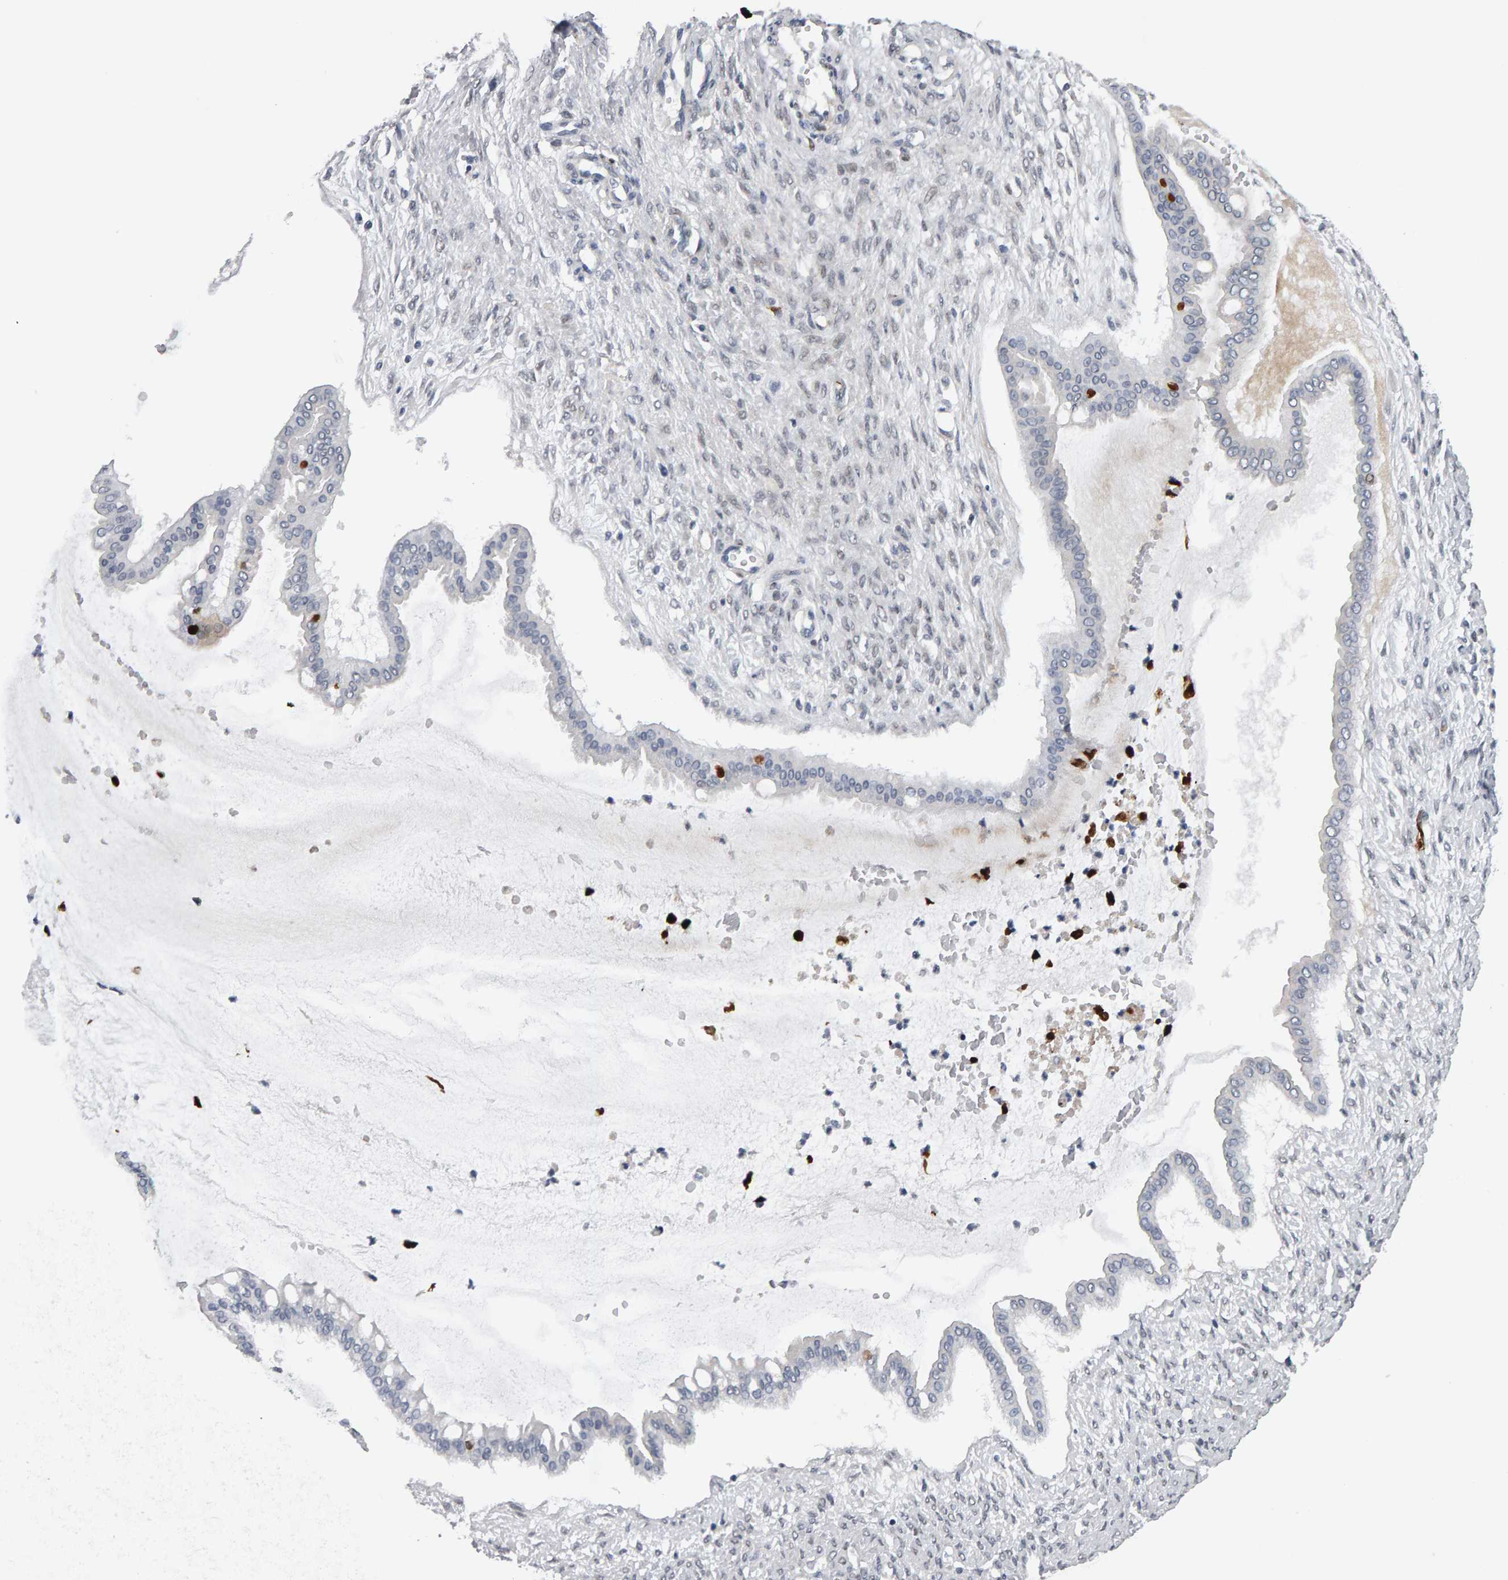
{"staining": {"intensity": "negative", "quantity": "none", "location": "none"}, "tissue": "ovarian cancer", "cell_type": "Tumor cells", "image_type": "cancer", "snomed": [{"axis": "morphology", "description": "Cystadenocarcinoma, mucinous, NOS"}, {"axis": "topography", "description": "Ovary"}], "caption": "The image exhibits no staining of tumor cells in mucinous cystadenocarcinoma (ovarian).", "gene": "IPO8", "patient": {"sex": "female", "age": 73}}